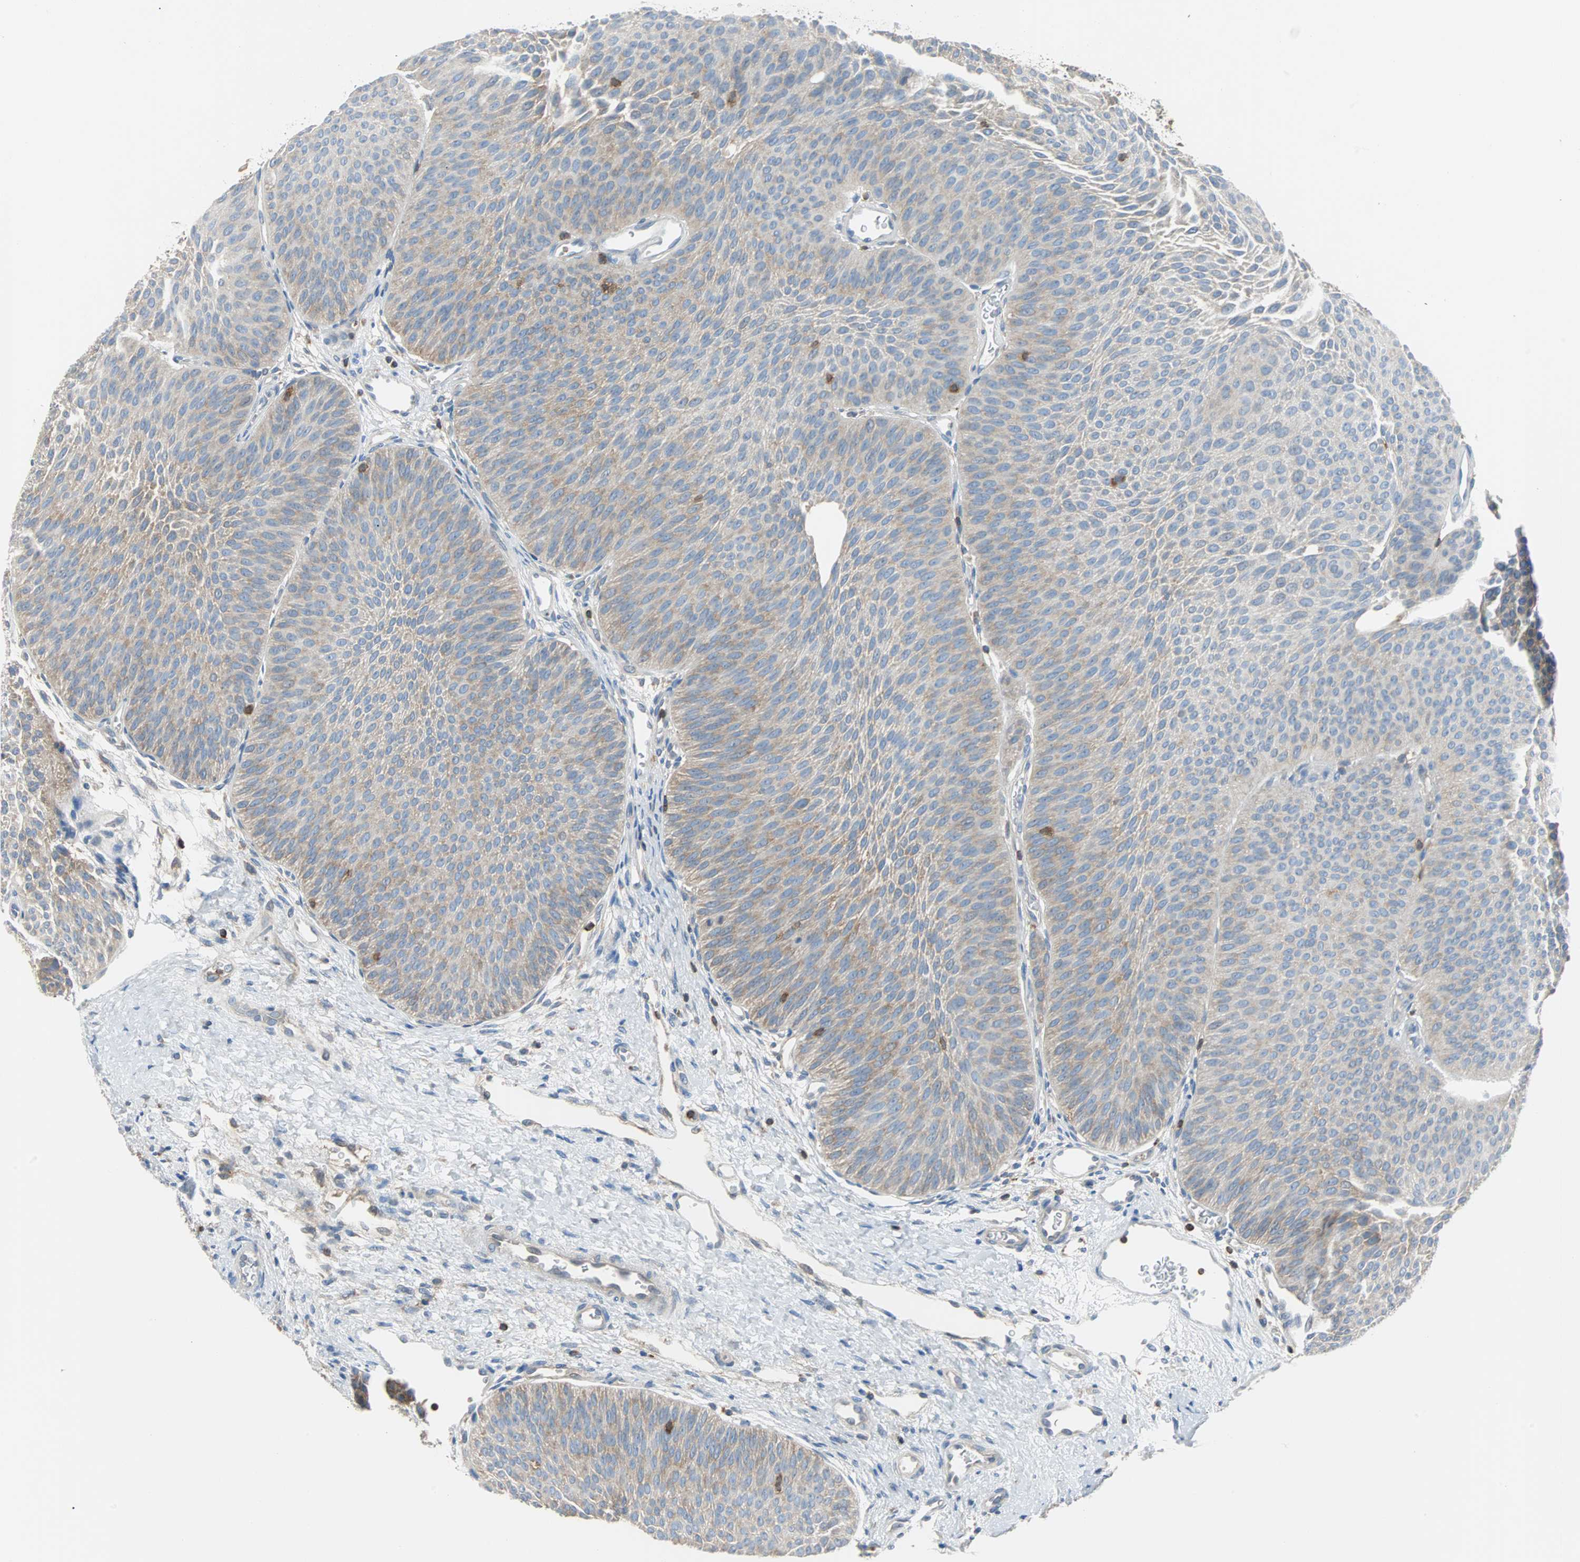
{"staining": {"intensity": "moderate", "quantity": "<25%", "location": "cytoplasmic/membranous"}, "tissue": "urothelial cancer", "cell_type": "Tumor cells", "image_type": "cancer", "snomed": [{"axis": "morphology", "description": "Urothelial carcinoma, Low grade"}, {"axis": "topography", "description": "Urinary bladder"}], "caption": "This micrograph demonstrates urothelial cancer stained with immunohistochemistry to label a protein in brown. The cytoplasmic/membranous of tumor cells show moderate positivity for the protein. Nuclei are counter-stained blue.", "gene": "TSC22D4", "patient": {"sex": "female", "age": 60}}